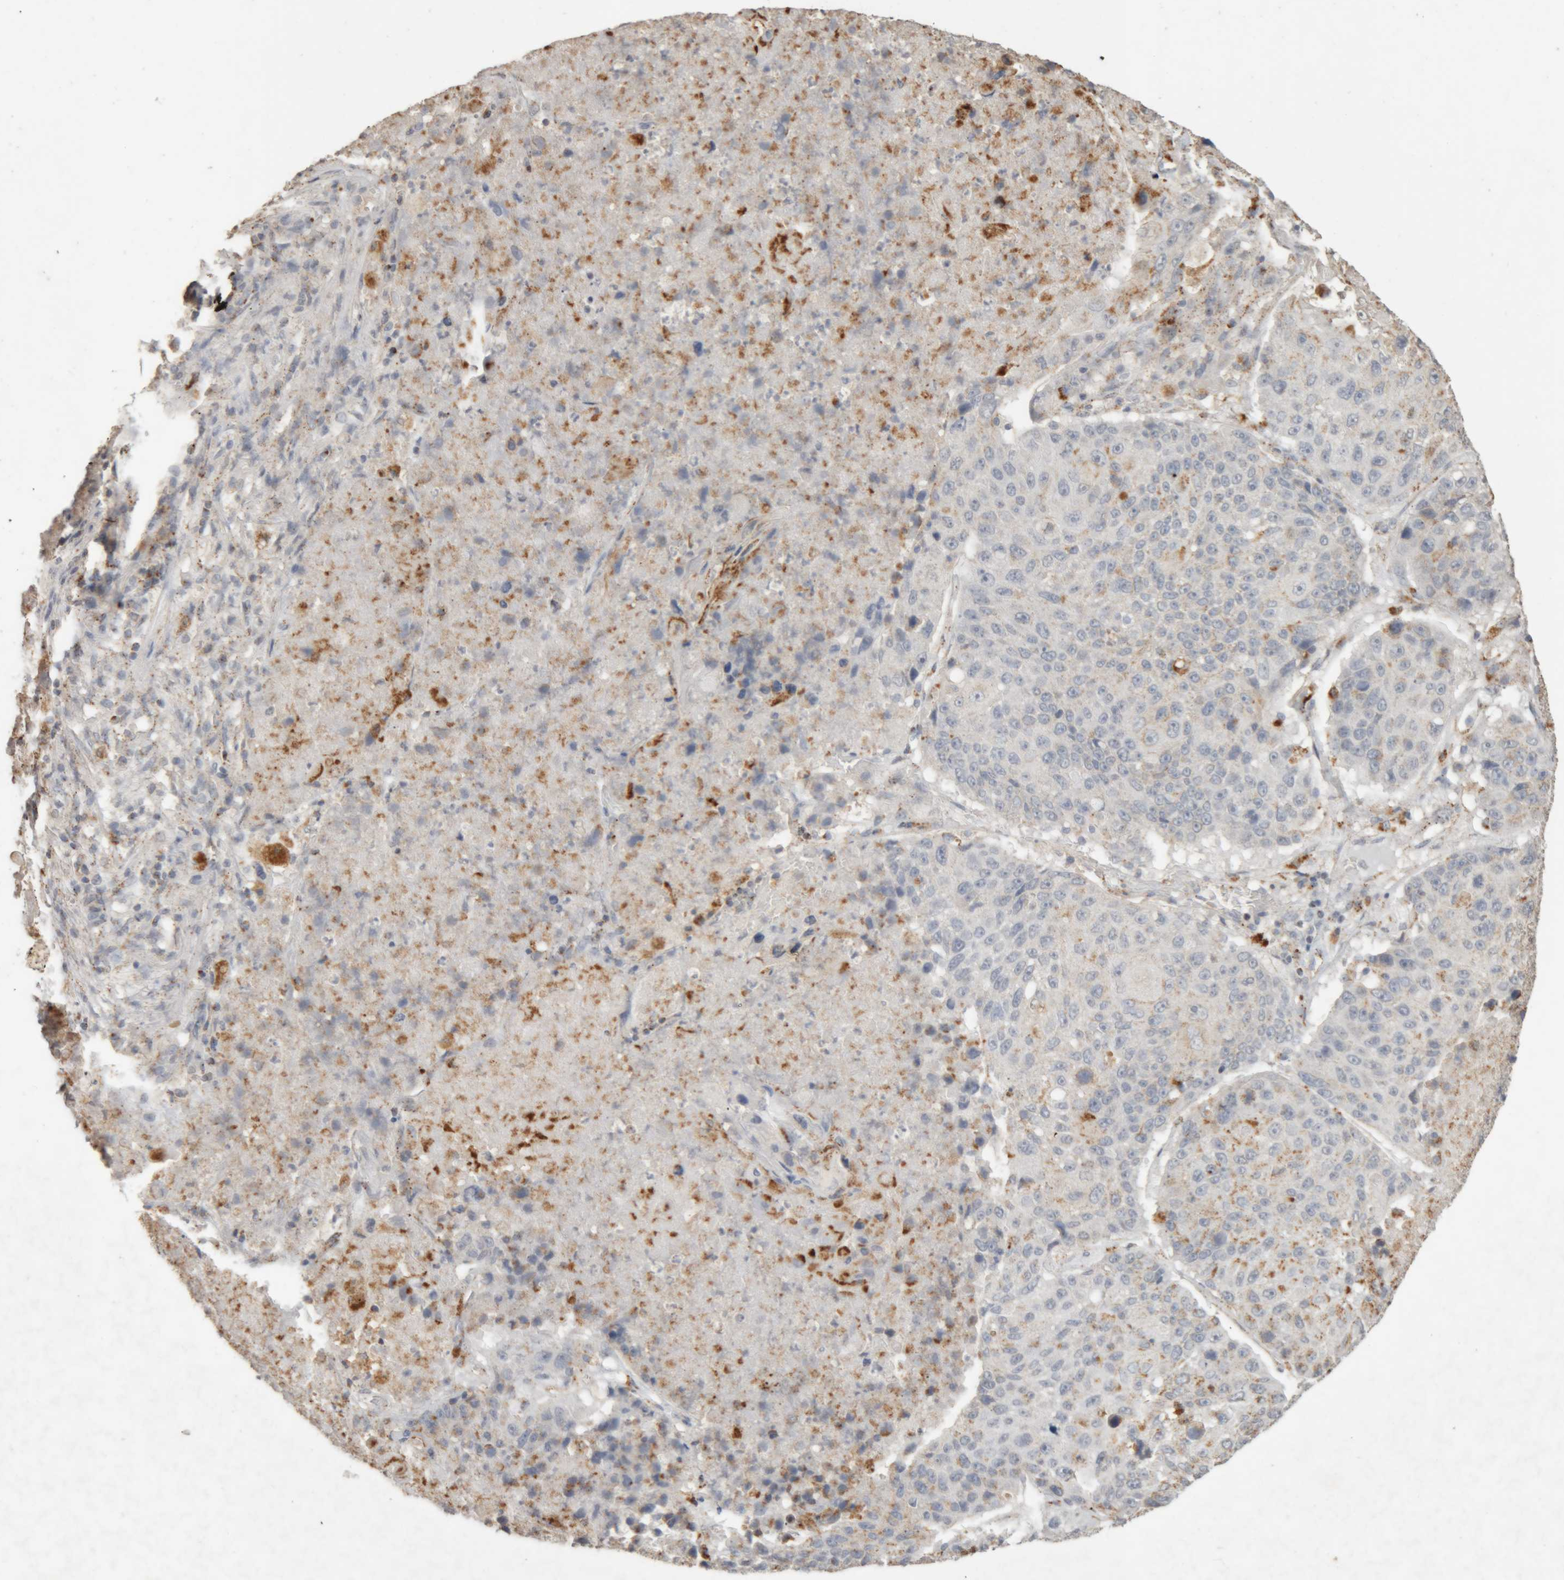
{"staining": {"intensity": "negative", "quantity": "none", "location": "none"}, "tissue": "lung cancer", "cell_type": "Tumor cells", "image_type": "cancer", "snomed": [{"axis": "morphology", "description": "Squamous cell carcinoma, NOS"}, {"axis": "topography", "description": "Lung"}], "caption": "Lung cancer stained for a protein using immunohistochemistry shows no expression tumor cells.", "gene": "ARSA", "patient": {"sex": "male", "age": 61}}